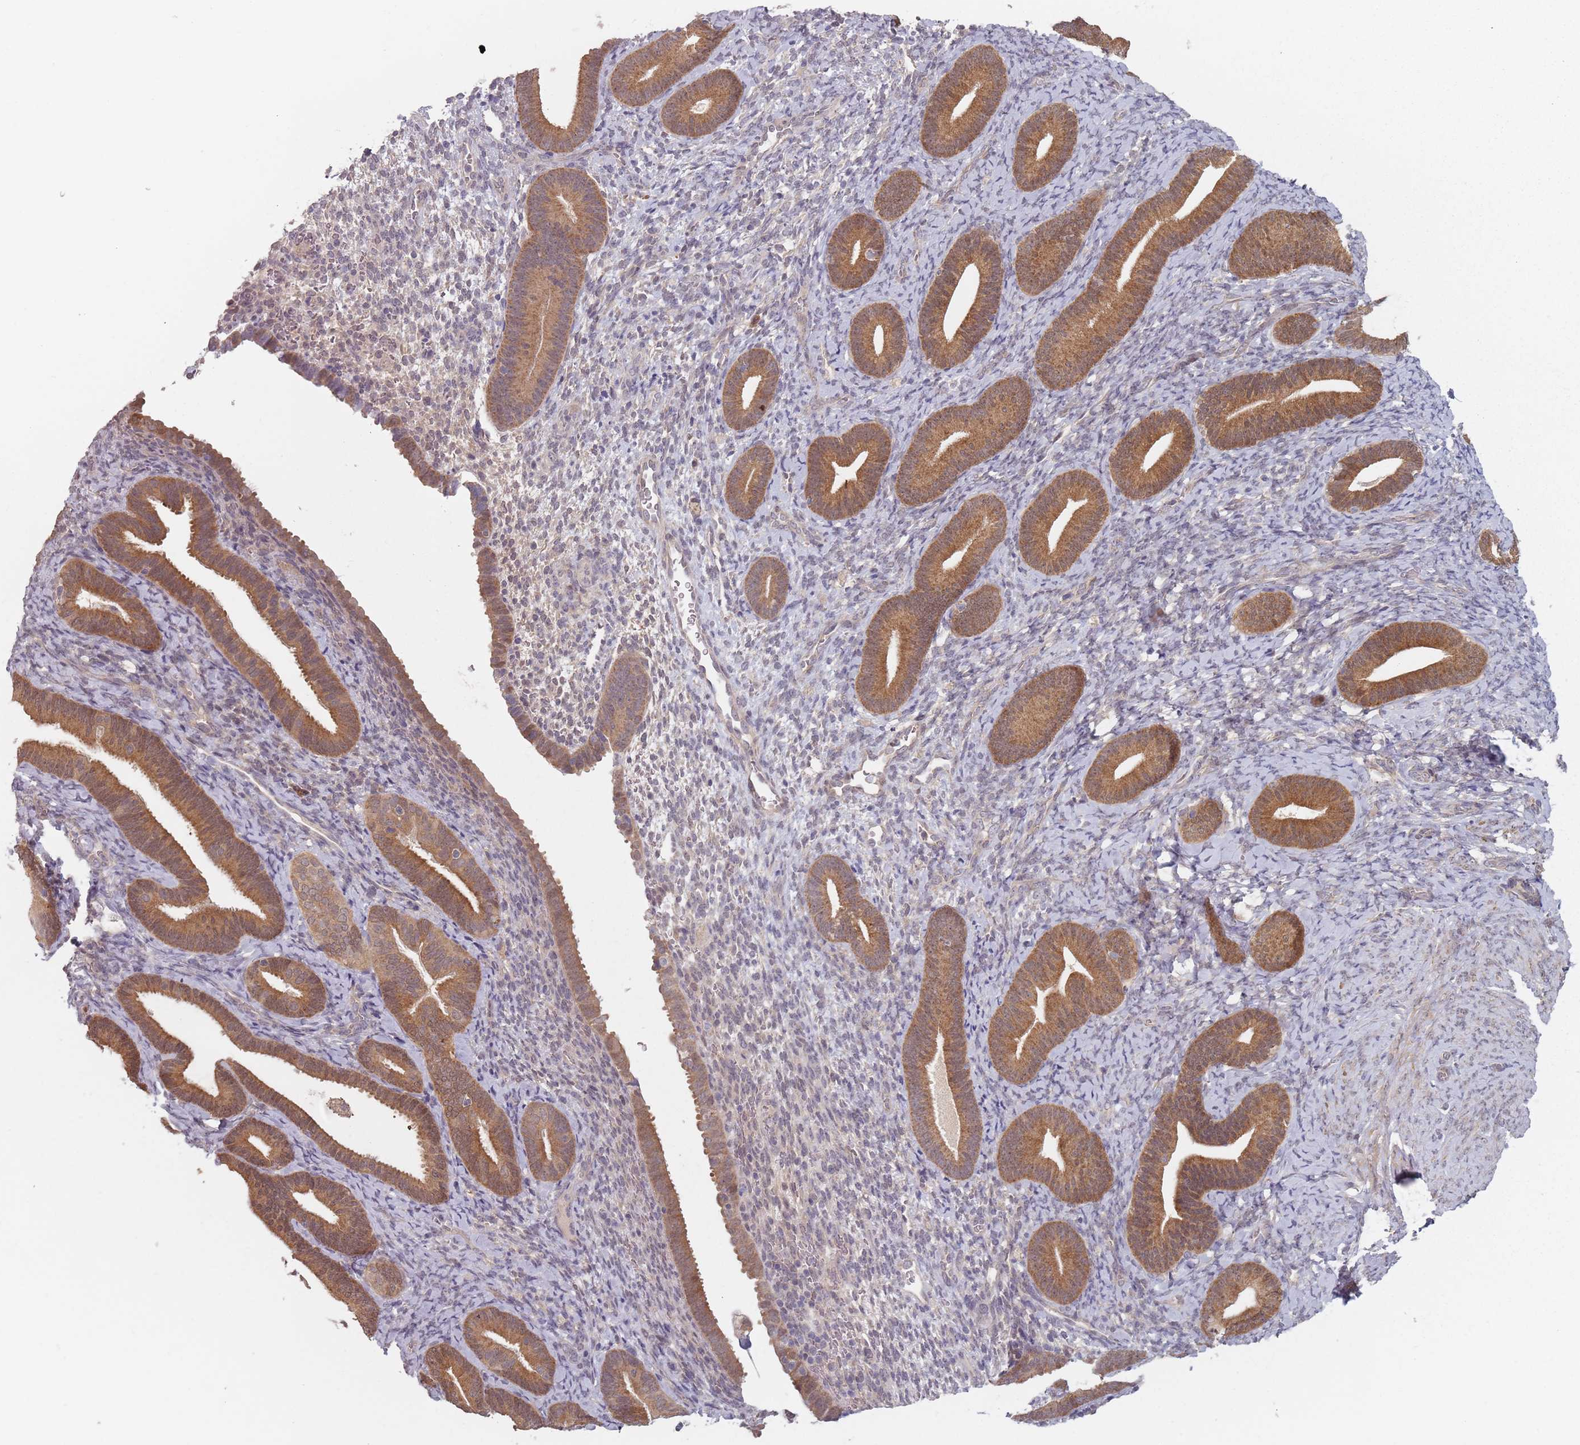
{"staining": {"intensity": "negative", "quantity": "none", "location": "none"}, "tissue": "endometrium", "cell_type": "Cells in endometrial stroma", "image_type": "normal", "snomed": [{"axis": "morphology", "description": "Normal tissue, NOS"}, {"axis": "topography", "description": "Endometrium"}], "caption": "An image of endometrium stained for a protein exhibits no brown staining in cells in endometrial stroma.", "gene": "NAXE", "patient": {"sex": "female", "age": 65}}